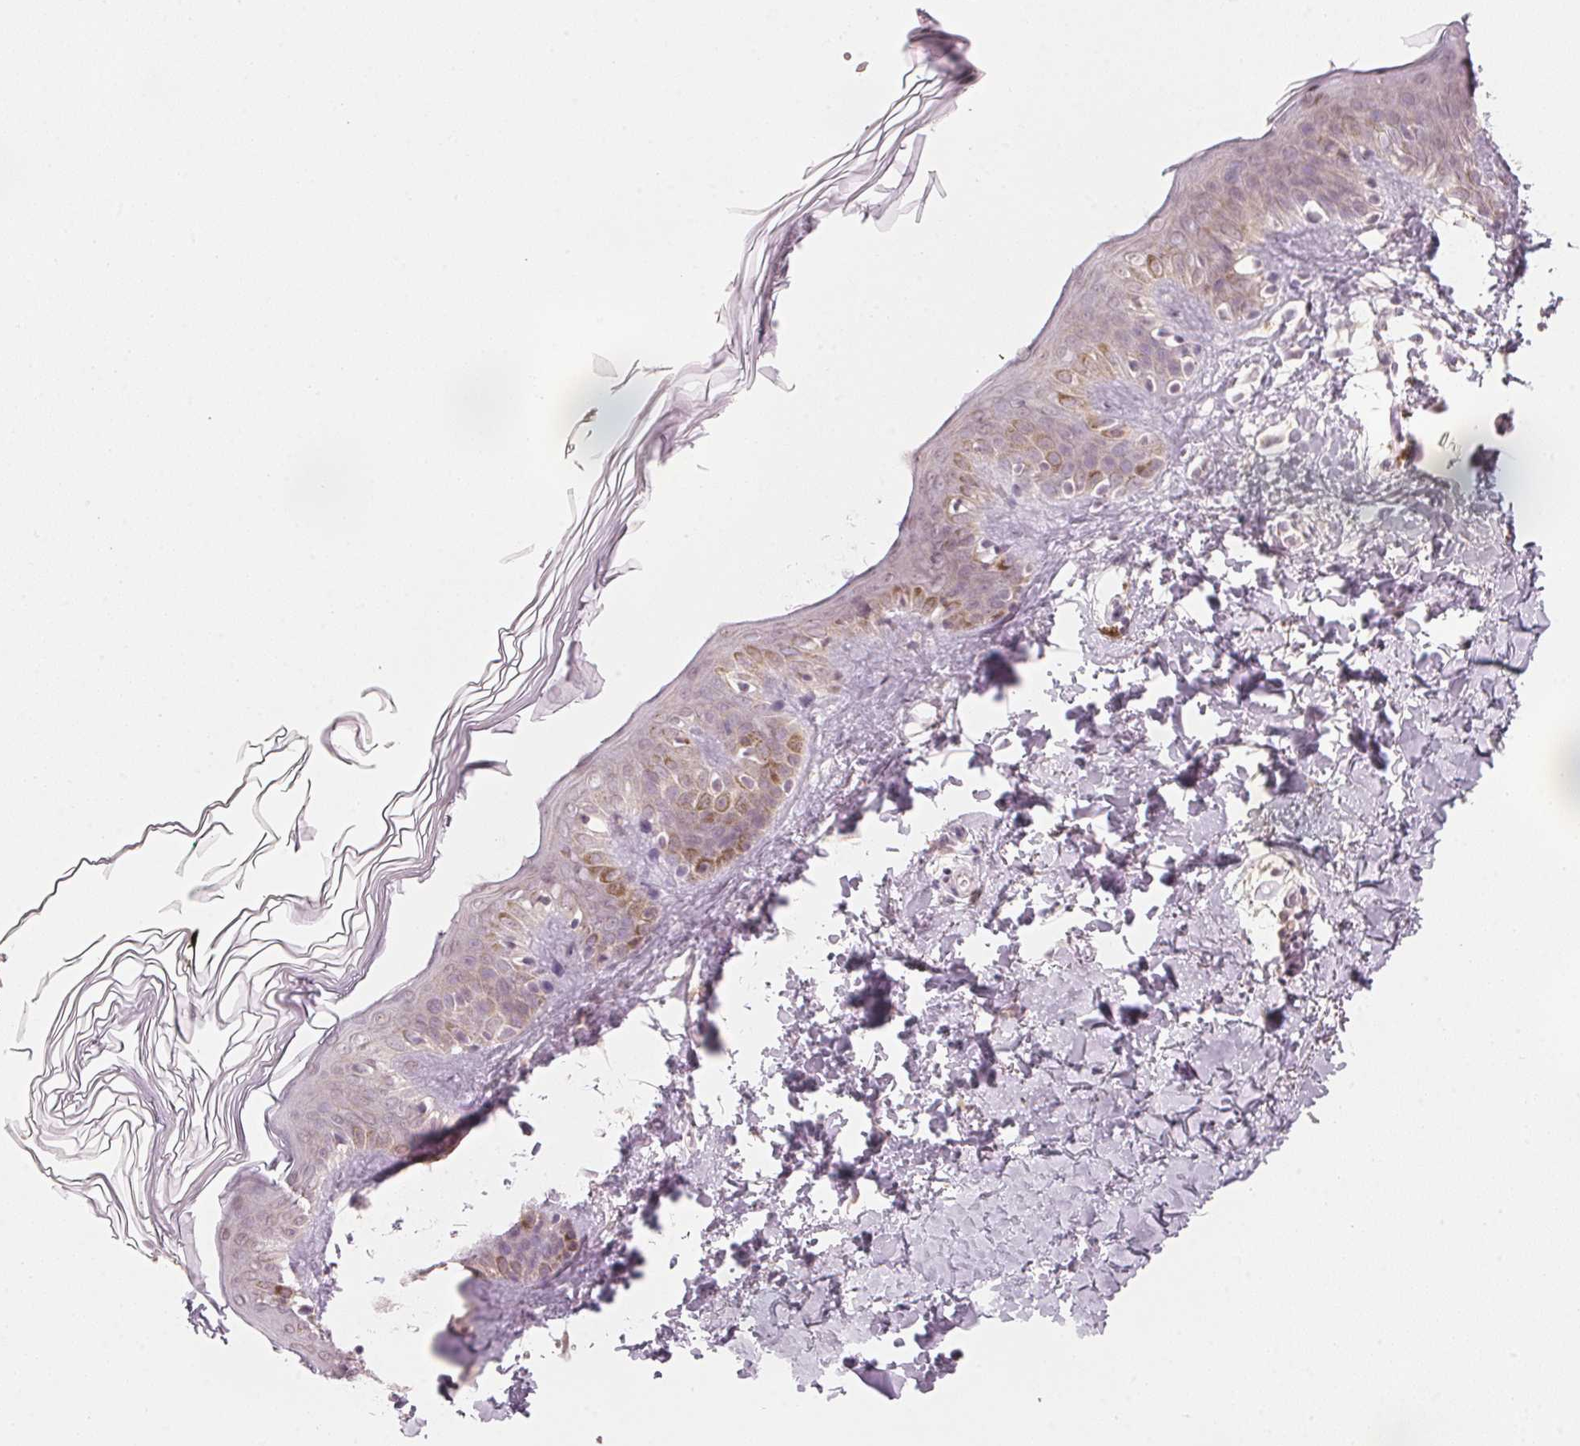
{"staining": {"intensity": "negative", "quantity": "none", "location": "none"}, "tissue": "skin", "cell_type": "Fibroblasts", "image_type": "normal", "snomed": [{"axis": "morphology", "description": "Normal tissue, NOS"}, {"axis": "topography", "description": "Skin"}, {"axis": "topography", "description": "Peripheral nerve tissue"}], "caption": "This is an immunohistochemistry (IHC) histopathology image of unremarkable human skin. There is no positivity in fibroblasts.", "gene": "ANKRD31", "patient": {"sex": "female", "age": 45}}